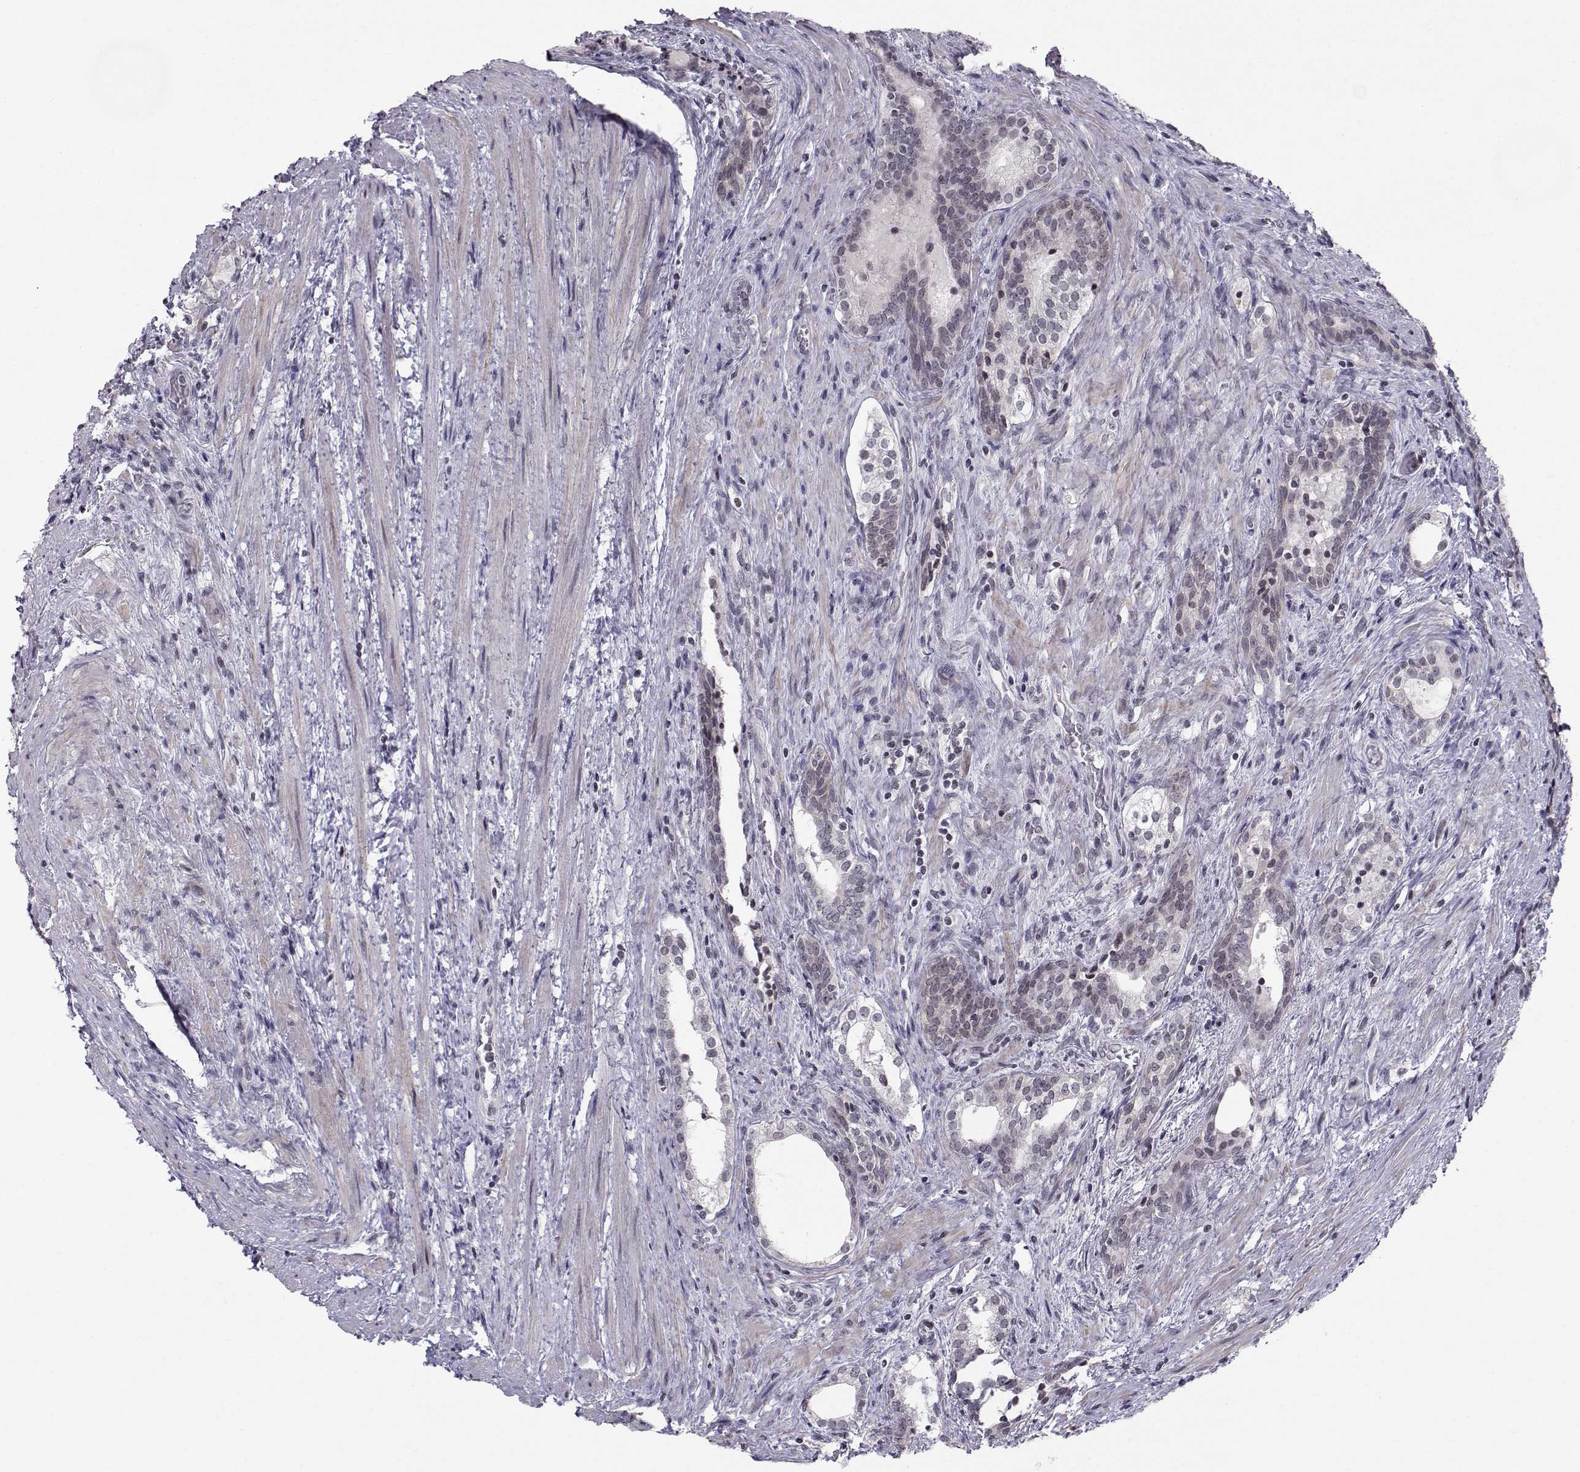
{"staining": {"intensity": "negative", "quantity": "none", "location": "none"}, "tissue": "prostate cancer", "cell_type": "Tumor cells", "image_type": "cancer", "snomed": [{"axis": "morphology", "description": "Adenocarcinoma, NOS"}, {"axis": "morphology", "description": "Adenocarcinoma, High grade"}, {"axis": "topography", "description": "Prostate"}], "caption": "A photomicrograph of human prostate cancer is negative for staining in tumor cells.", "gene": "MARCHF4", "patient": {"sex": "male", "age": 61}}